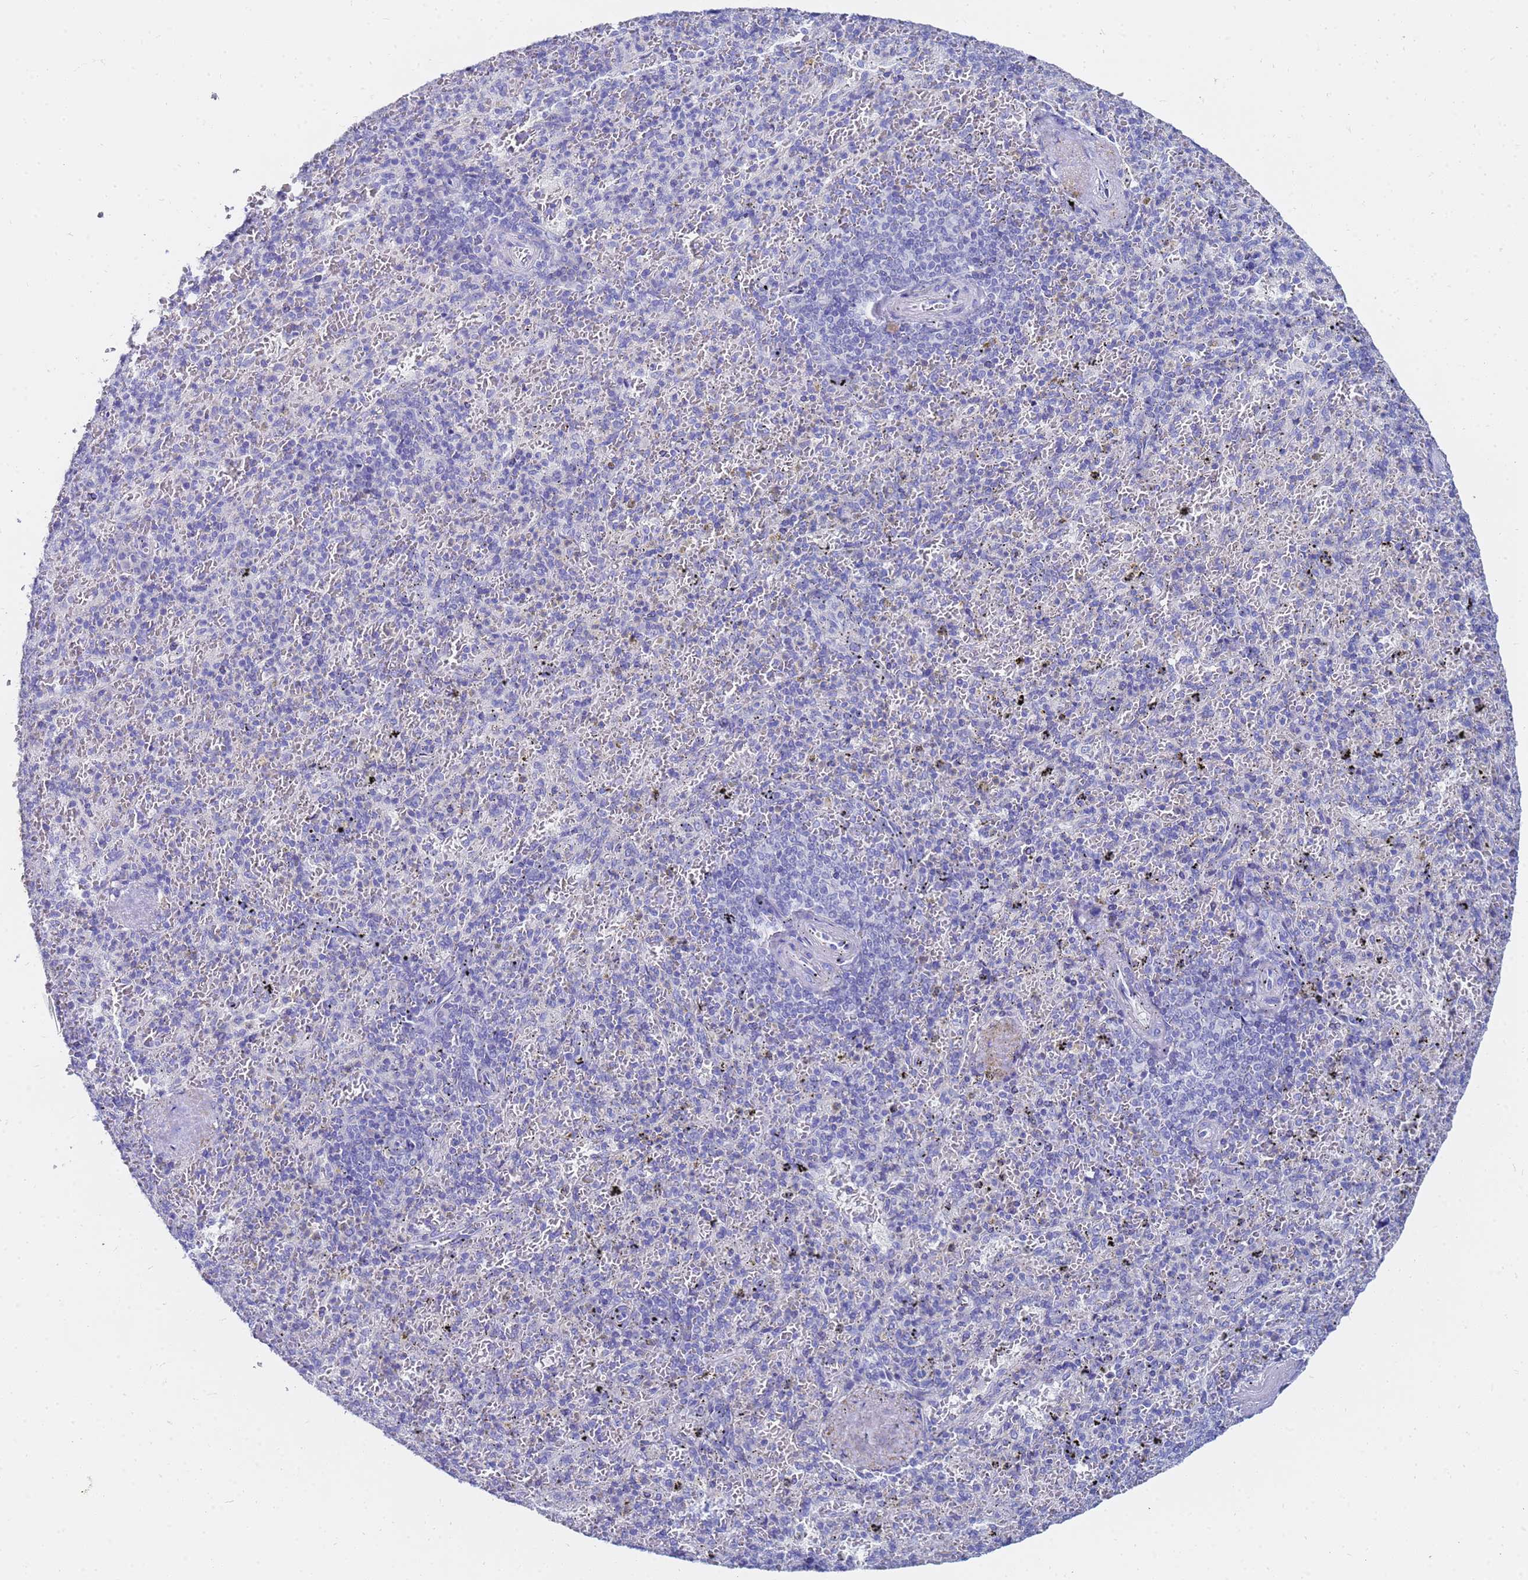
{"staining": {"intensity": "negative", "quantity": "none", "location": "none"}, "tissue": "spleen", "cell_type": "Cells in red pulp", "image_type": "normal", "snomed": [{"axis": "morphology", "description": "Normal tissue, NOS"}, {"axis": "topography", "description": "Spleen"}], "caption": "The immunohistochemistry (IHC) histopathology image has no significant staining in cells in red pulp of spleen. Nuclei are stained in blue.", "gene": "C2orf72", "patient": {"sex": "male", "age": 82}}